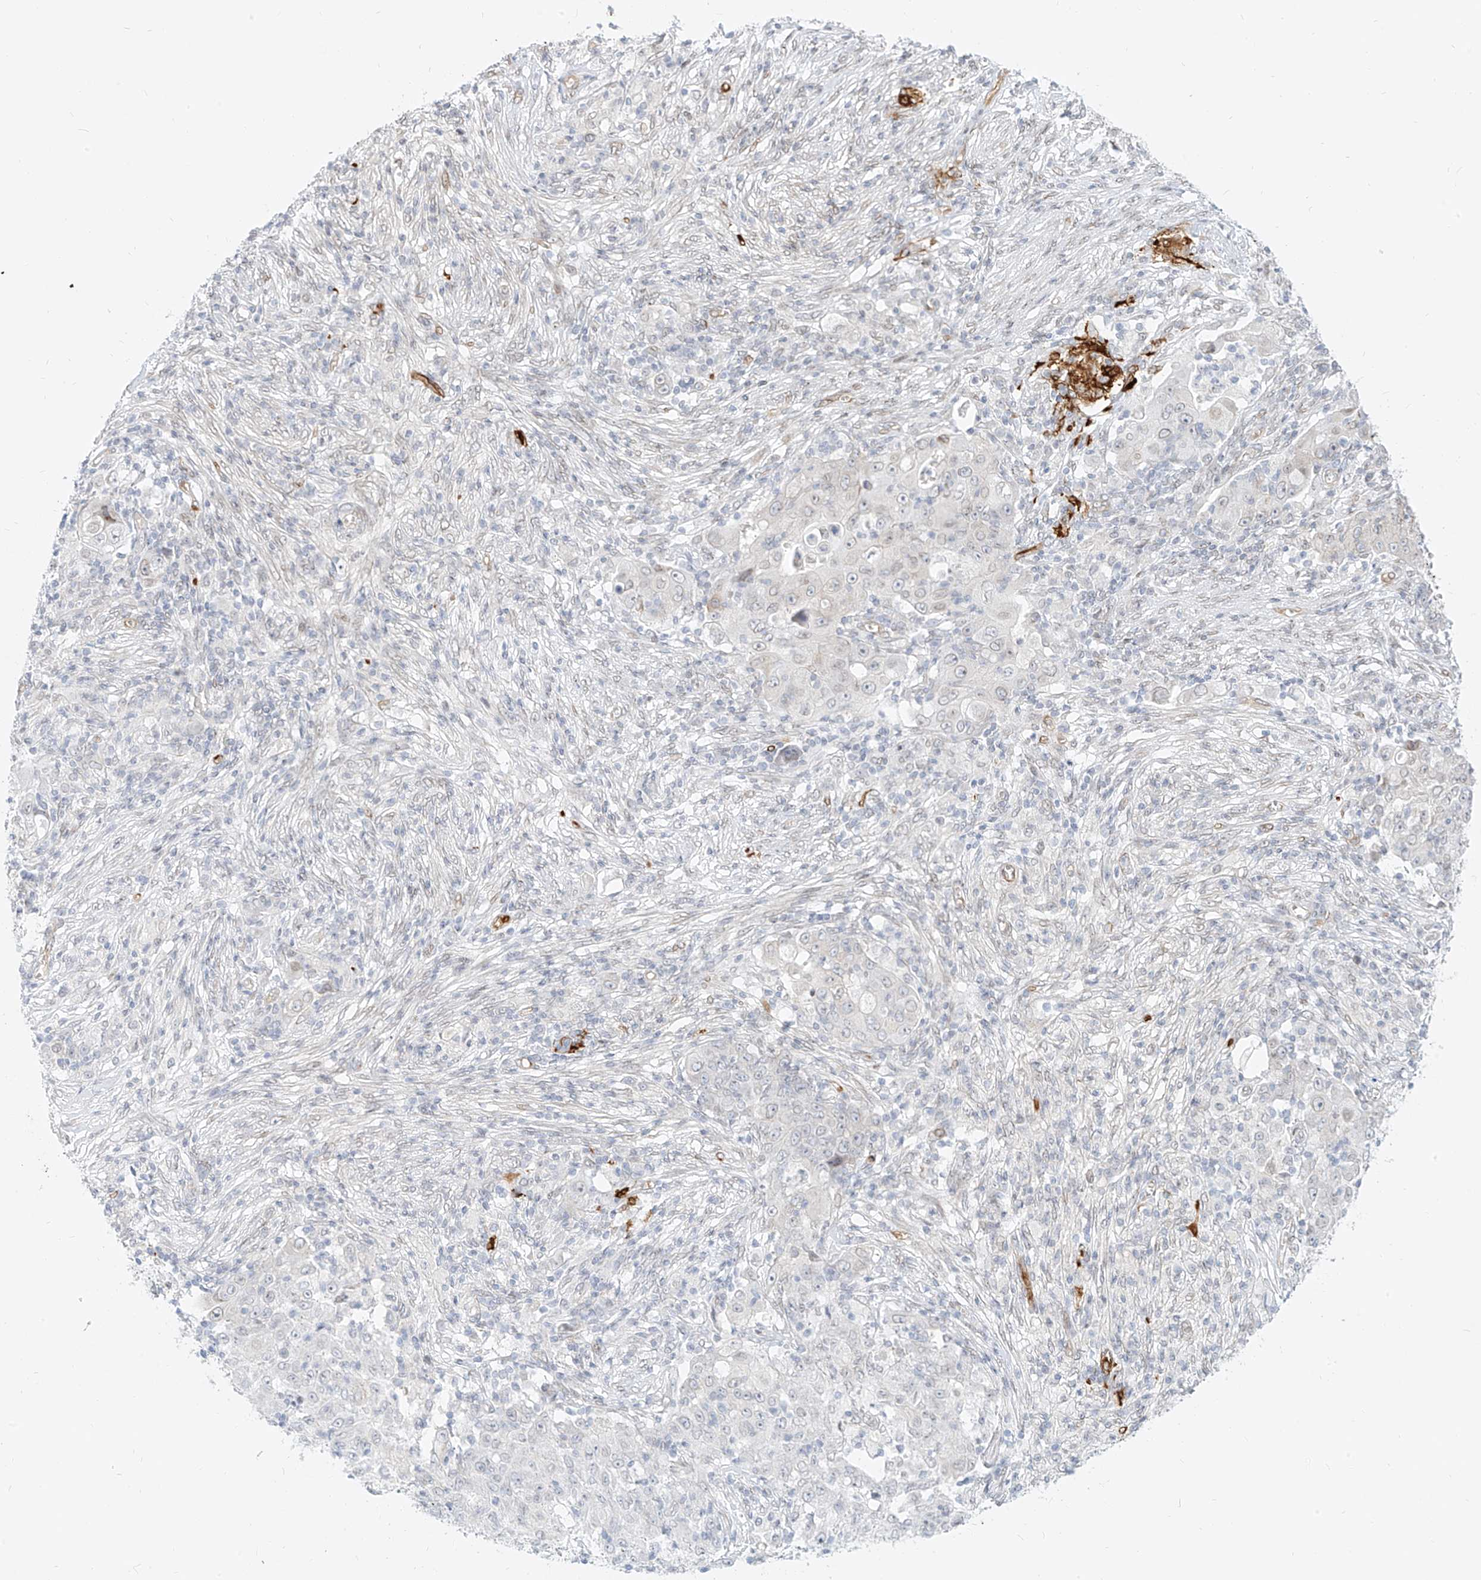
{"staining": {"intensity": "negative", "quantity": "none", "location": "none"}, "tissue": "ovarian cancer", "cell_type": "Tumor cells", "image_type": "cancer", "snomed": [{"axis": "morphology", "description": "Carcinoma, endometroid"}, {"axis": "topography", "description": "Ovary"}], "caption": "Protein analysis of endometroid carcinoma (ovarian) shows no significant positivity in tumor cells.", "gene": "NHSL1", "patient": {"sex": "female", "age": 42}}